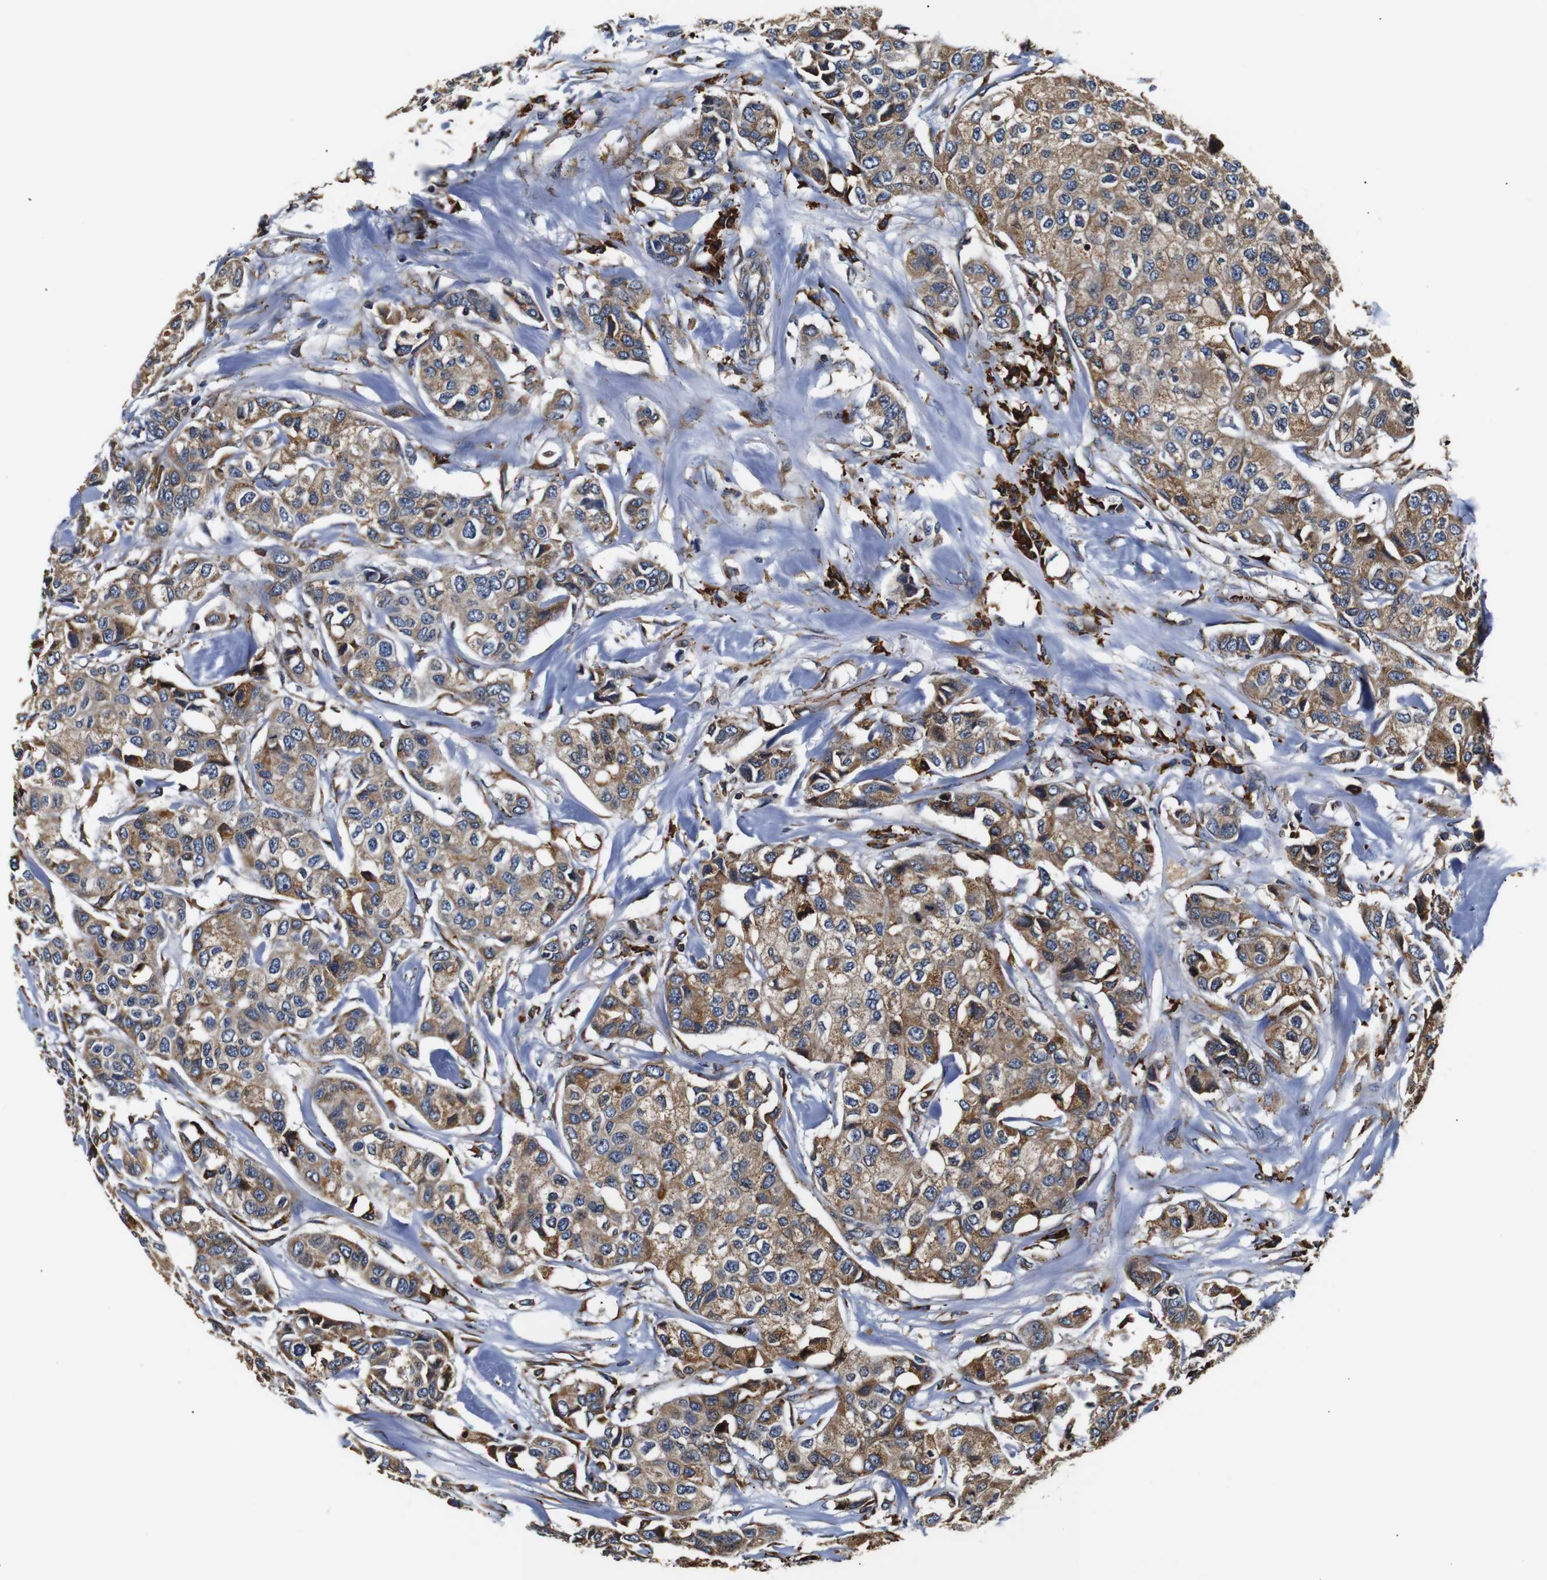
{"staining": {"intensity": "moderate", "quantity": ">75%", "location": "cytoplasmic/membranous"}, "tissue": "breast cancer", "cell_type": "Tumor cells", "image_type": "cancer", "snomed": [{"axis": "morphology", "description": "Duct carcinoma"}, {"axis": "topography", "description": "Breast"}], "caption": "A brown stain highlights moderate cytoplasmic/membranous staining of a protein in human invasive ductal carcinoma (breast) tumor cells. The staining is performed using DAB (3,3'-diaminobenzidine) brown chromogen to label protein expression. The nuclei are counter-stained blue using hematoxylin.", "gene": "HHIP", "patient": {"sex": "female", "age": 80}}